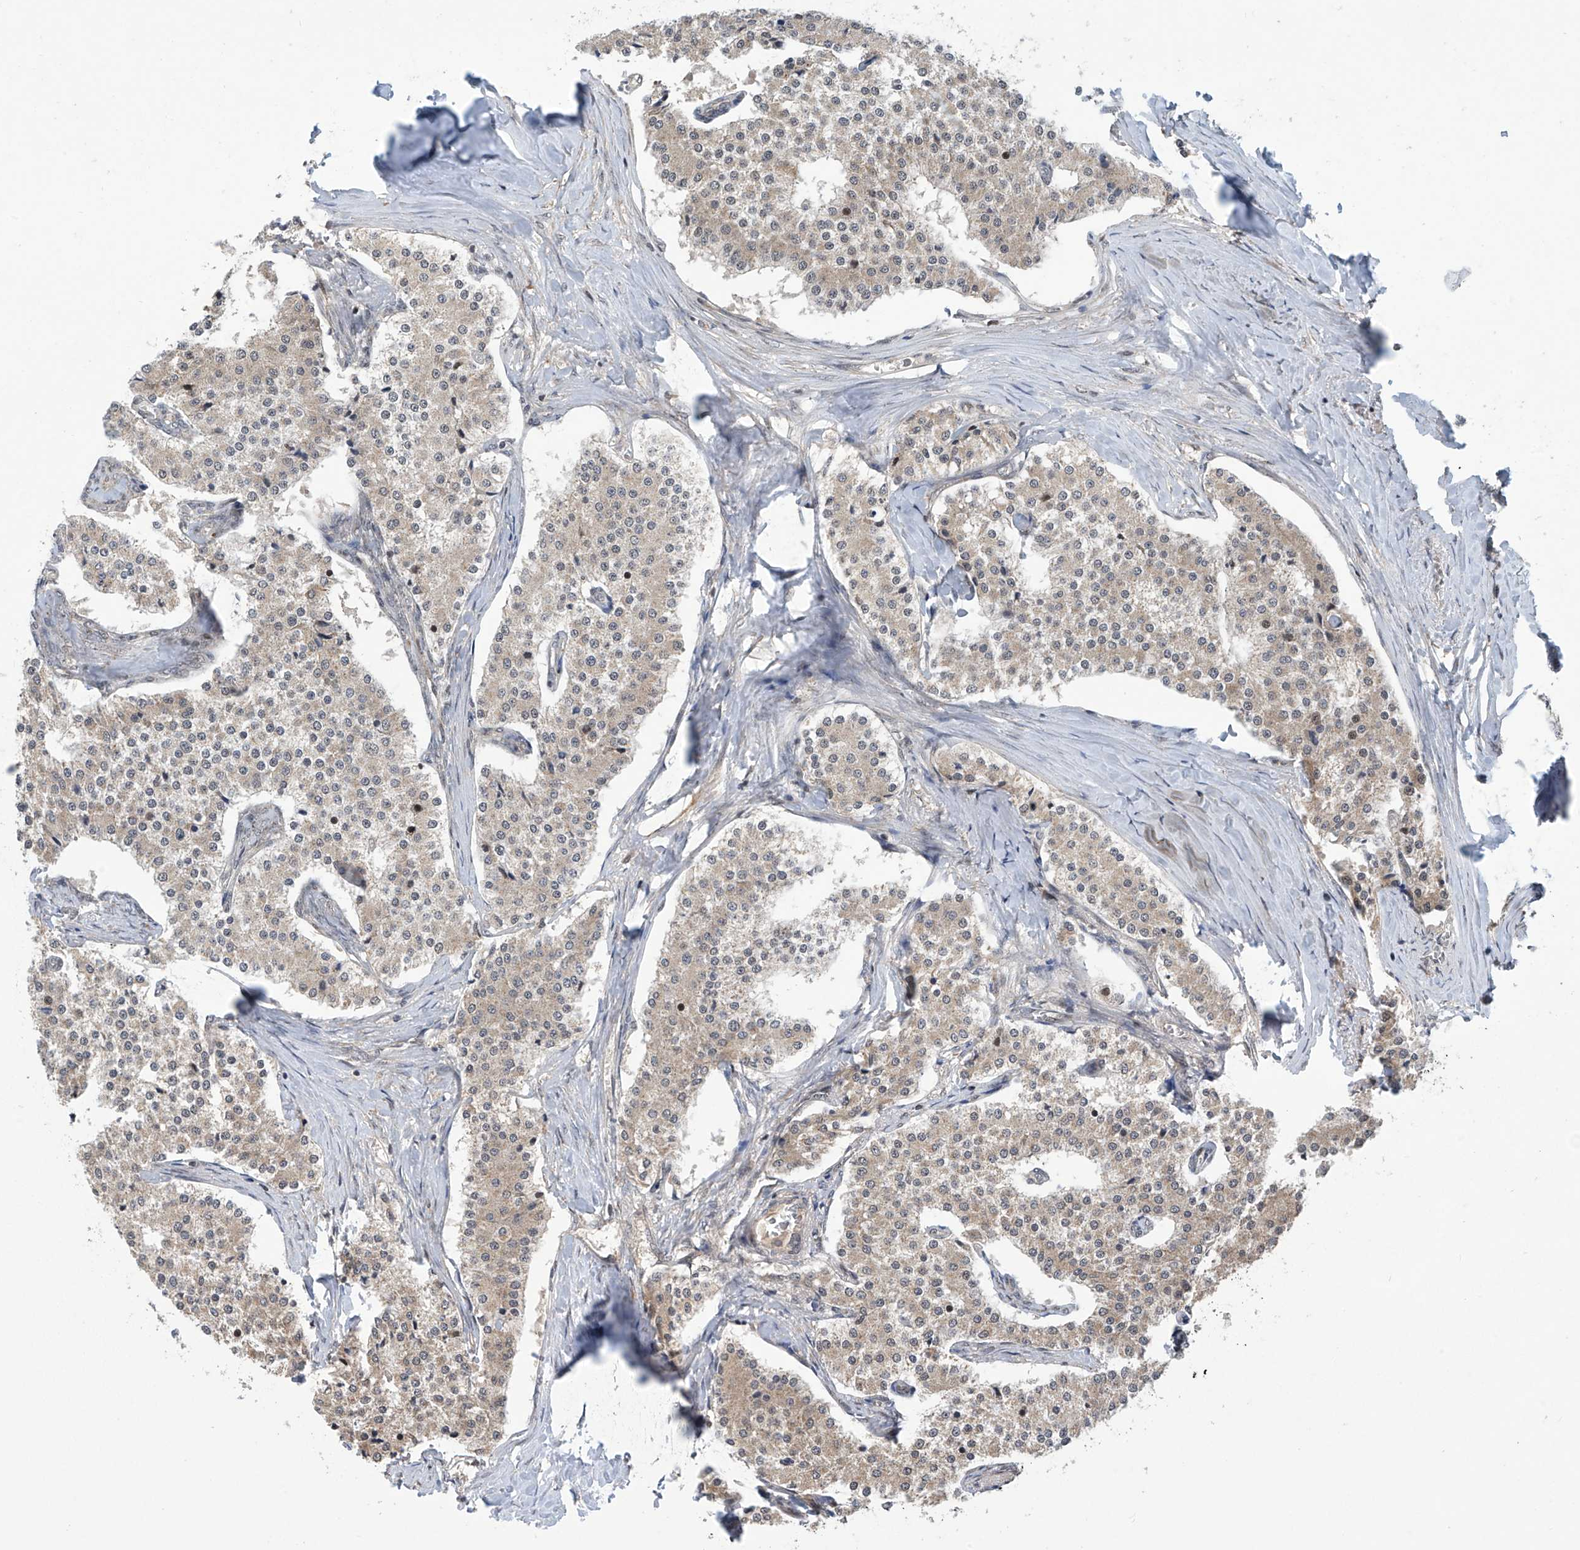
{"staining": {"intensity": "weak", "quantity": "25%-75%", "location": "cytoplasmic/membranous"}, "tissue": "carcinoid", "cell_type": "Tumor cells", "image_type": "cancer", "snomed": [{"axis": "morphology", "description": "Carcinoid, malignant, NOS"}, {"axis": "topography", "description": "Colon"}], "caption": "Carcinoid stained with a protein marker reveals weak staining in tumor cells.", "gene": "ABHD13", "patient": {"sex": "female", "age": 52}}